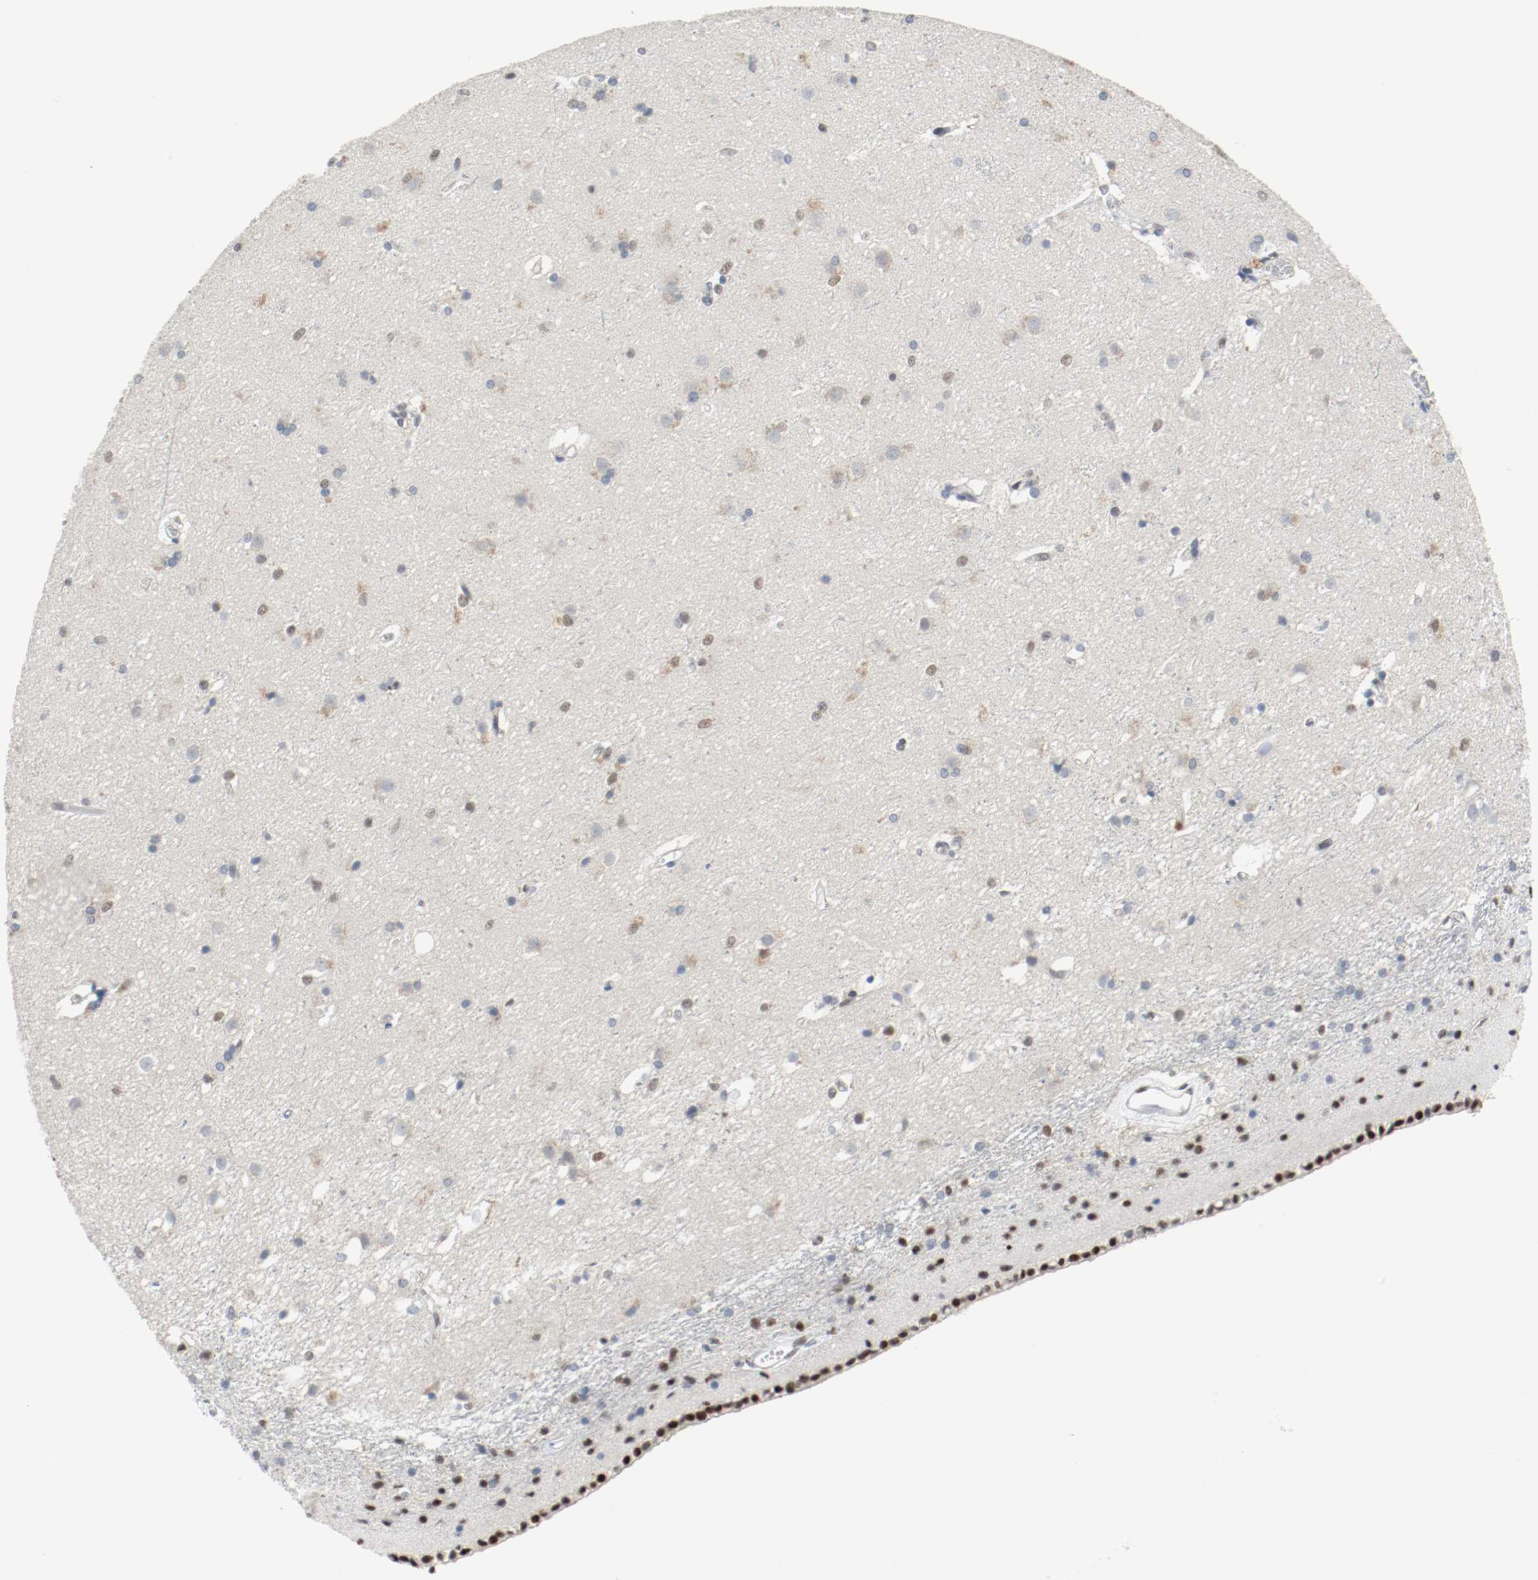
{"staining": {"intensity": "strong", "quantity": "<25%", "location": "nuclear"}, "tissue": "caudate", "cell_type": "Glial cells", "image_type": "normal", "snomed": [{"axis": "morphology", "description": "Normal tissue, NOS"}, {"axis": "topography", "description": "Lateral ventricle wall"}], "caption": "Brown immunohistochemical staining in benign caudate exhibits strong nuclear staining in approximately <25% of glial cells. (Stains: DAB (3,3'-diaminobenzidine) in brown, nuclei in blue, Microscopy: brightfield microscopy at high magnification).", "gene": "ASH1L", "patient": {"sex": "female", "age": 19}}